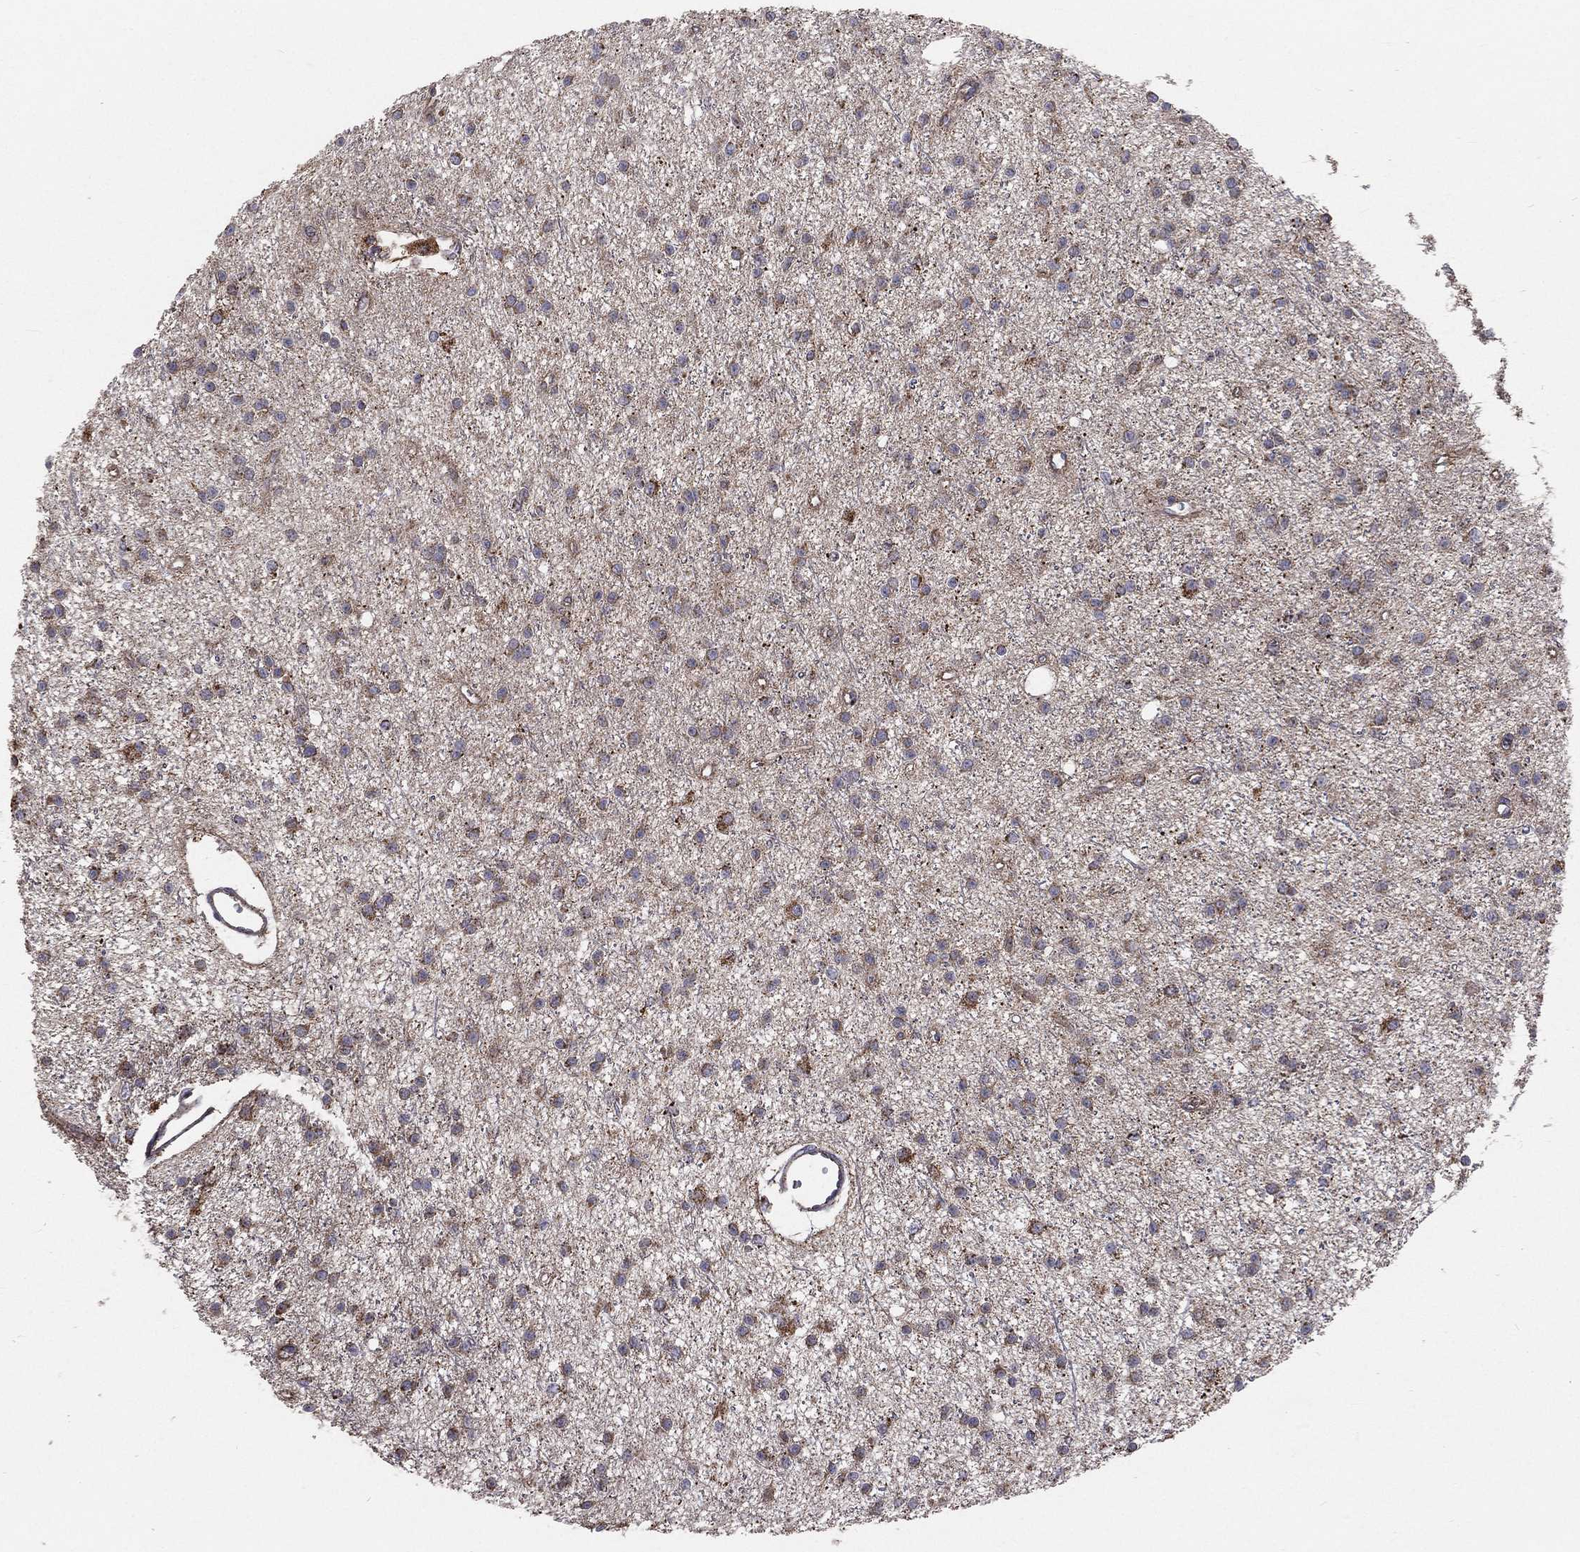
{"staining": {"intensity": "moderate", "quantity": "<25%", "location": "cytoplasmic/membranous"}, "tissue": "glioma", "cell_type": "Tumor cells", "image_type": "cancer", "snomed": [{"axis": "morphology", "description": "Glioma, malignant, Low grade"}, {"axis": "topography", "description": "Brain"}], "caption": "An IHC image of tumor tissue is shown. Protein staining in brown shows moderate cytoplasmic/membranous positivity in glioma within tumor cells. The staining is performed using DAB (3,3'-diaminobenzidine) brown chromogen to label protein expression. The nuclei are counter-stained blue using hematoxylin.", "gene": "HADH", "patient": {"sex": "male", "age": 27}}